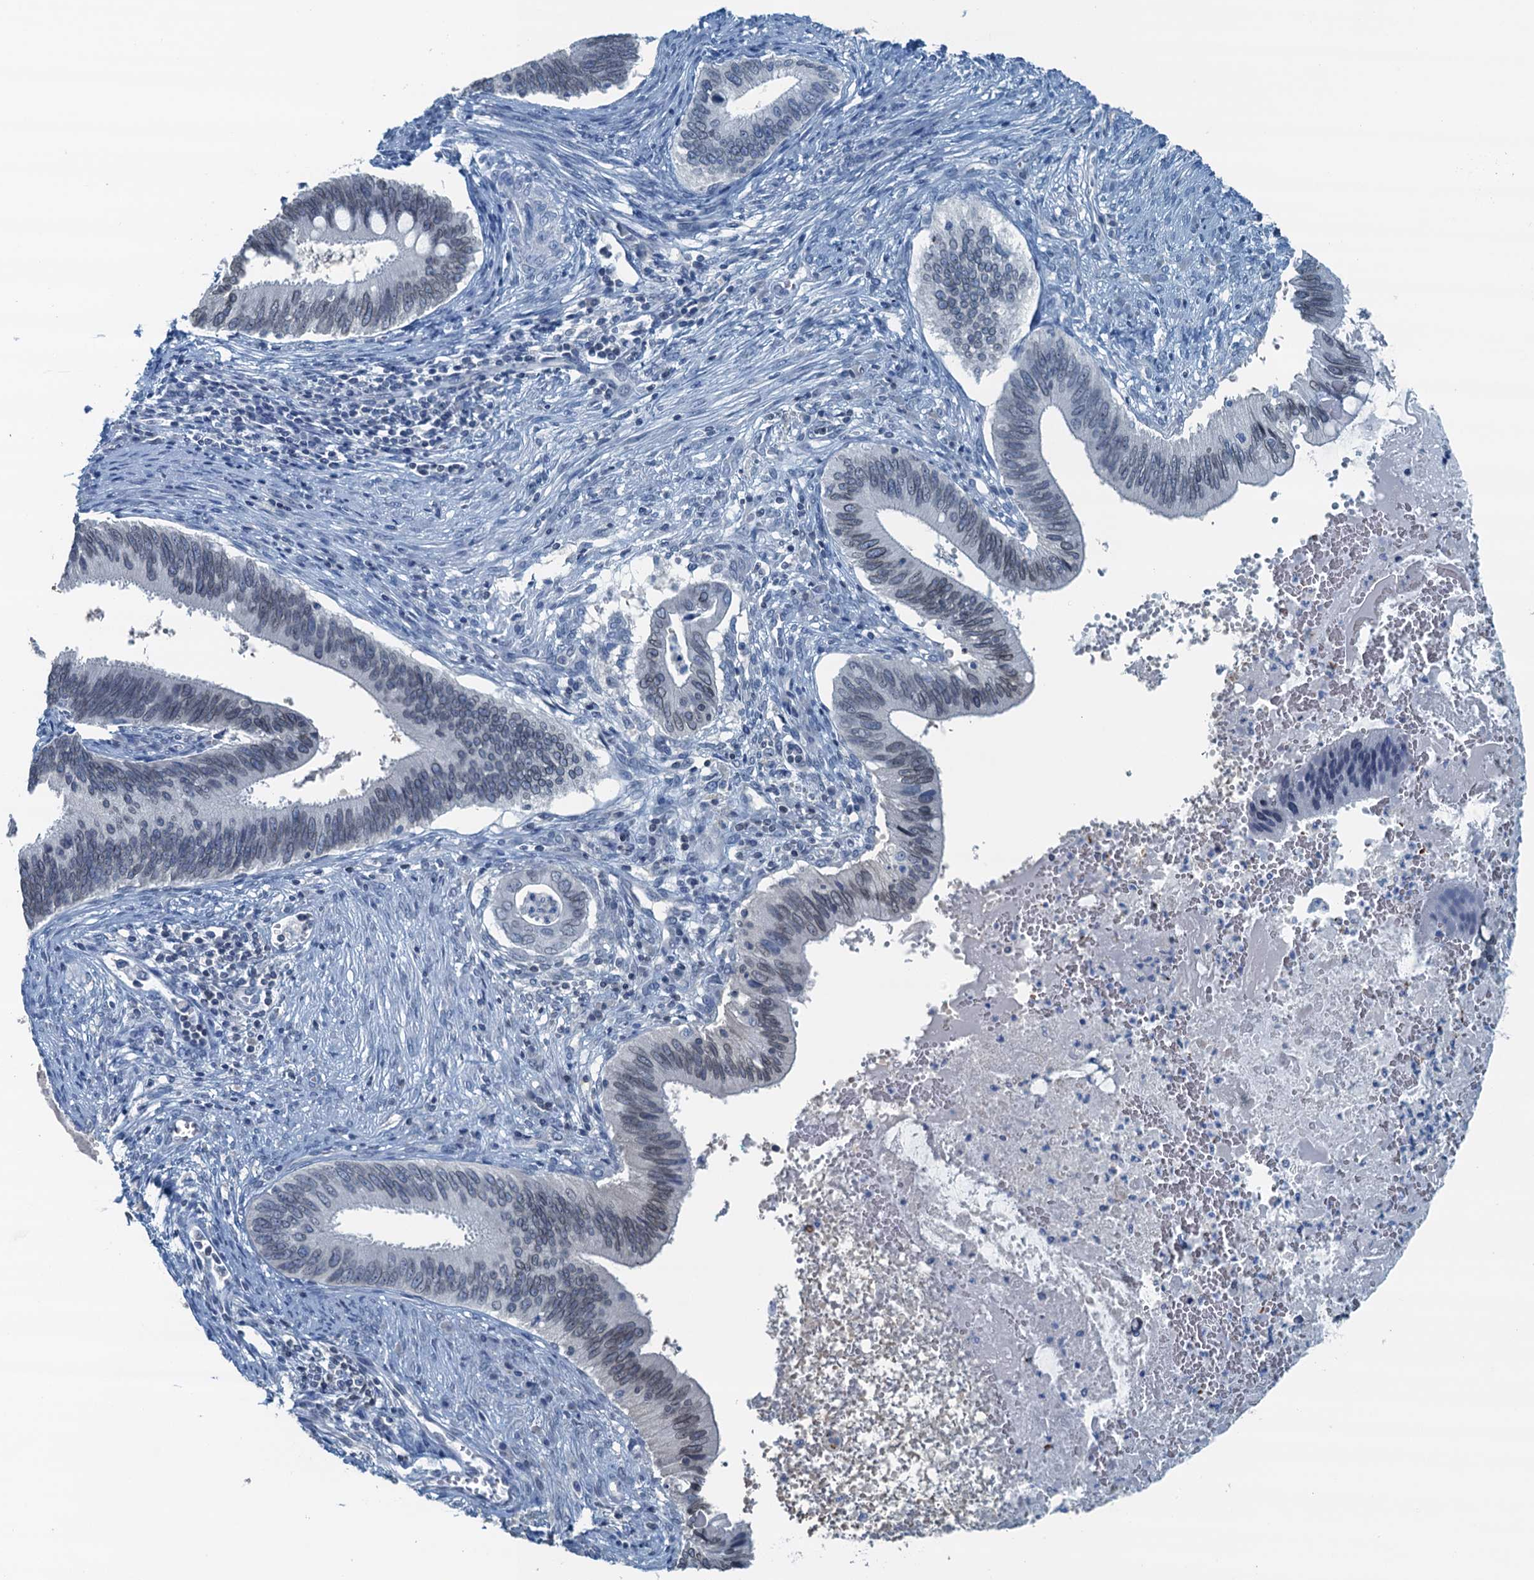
{"staining": {"intensity": "negative", "quantity": "none", "location": "none"}, "tissue": "cervical cancer", "cell_type": "Tumor cells", "image_type": "cancer", "snomed": [{"axis": "morphology", "description": "Adenocarcinoma, NOS"}, {"axis": "topography", "description": "Cervix"}], "caption": "A histopathology image of human adenocarcinoma (cervical) is negative for staining in tumor cells.", "gene": "C11orf54", "patient": {"sex": "female", "age": 42}}